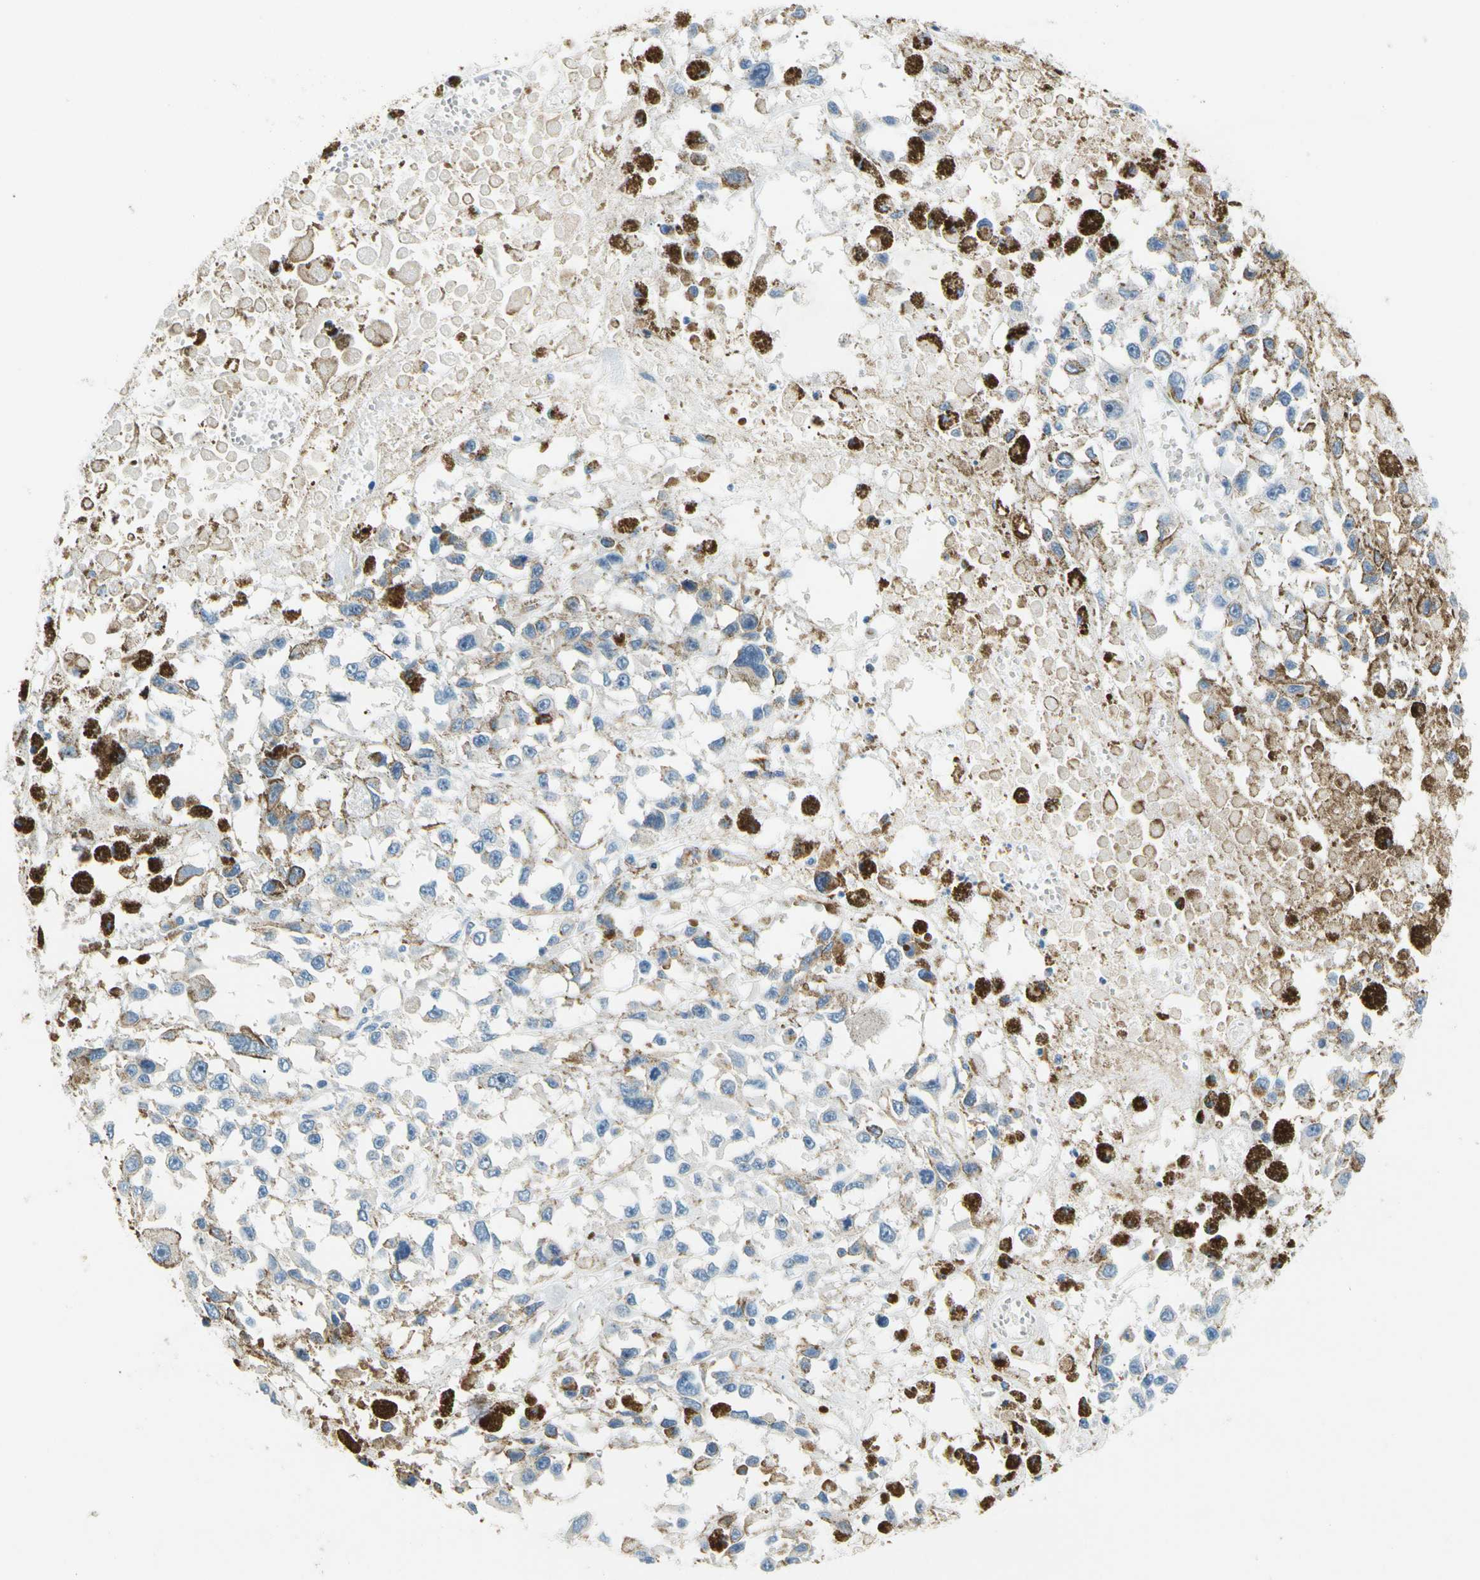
{"staining": {"intensity": "negative", "quantity": "none", "location": "none"}, "tissue": "melanoma", "cell_type": "Tumor cells", "image_type": "cancer", "snomed": [{"axis": "morphology", "description": "Malignant melanoma, Metastatic site"}, {"axis": "topography", "description": "Lymph node"}], "caption": "A high-resolution image shows immunohistochemistry (IHC) staining of melanoma, which displays no significant expression in tumor cells. (DAB (3,3'-diaminobenzidine) immunohistochemistry (IHC) visualized using brightfield microscopy, high magnification).", "gene": "LRRC47", "patient": {"sex": "male", "age": 59}}